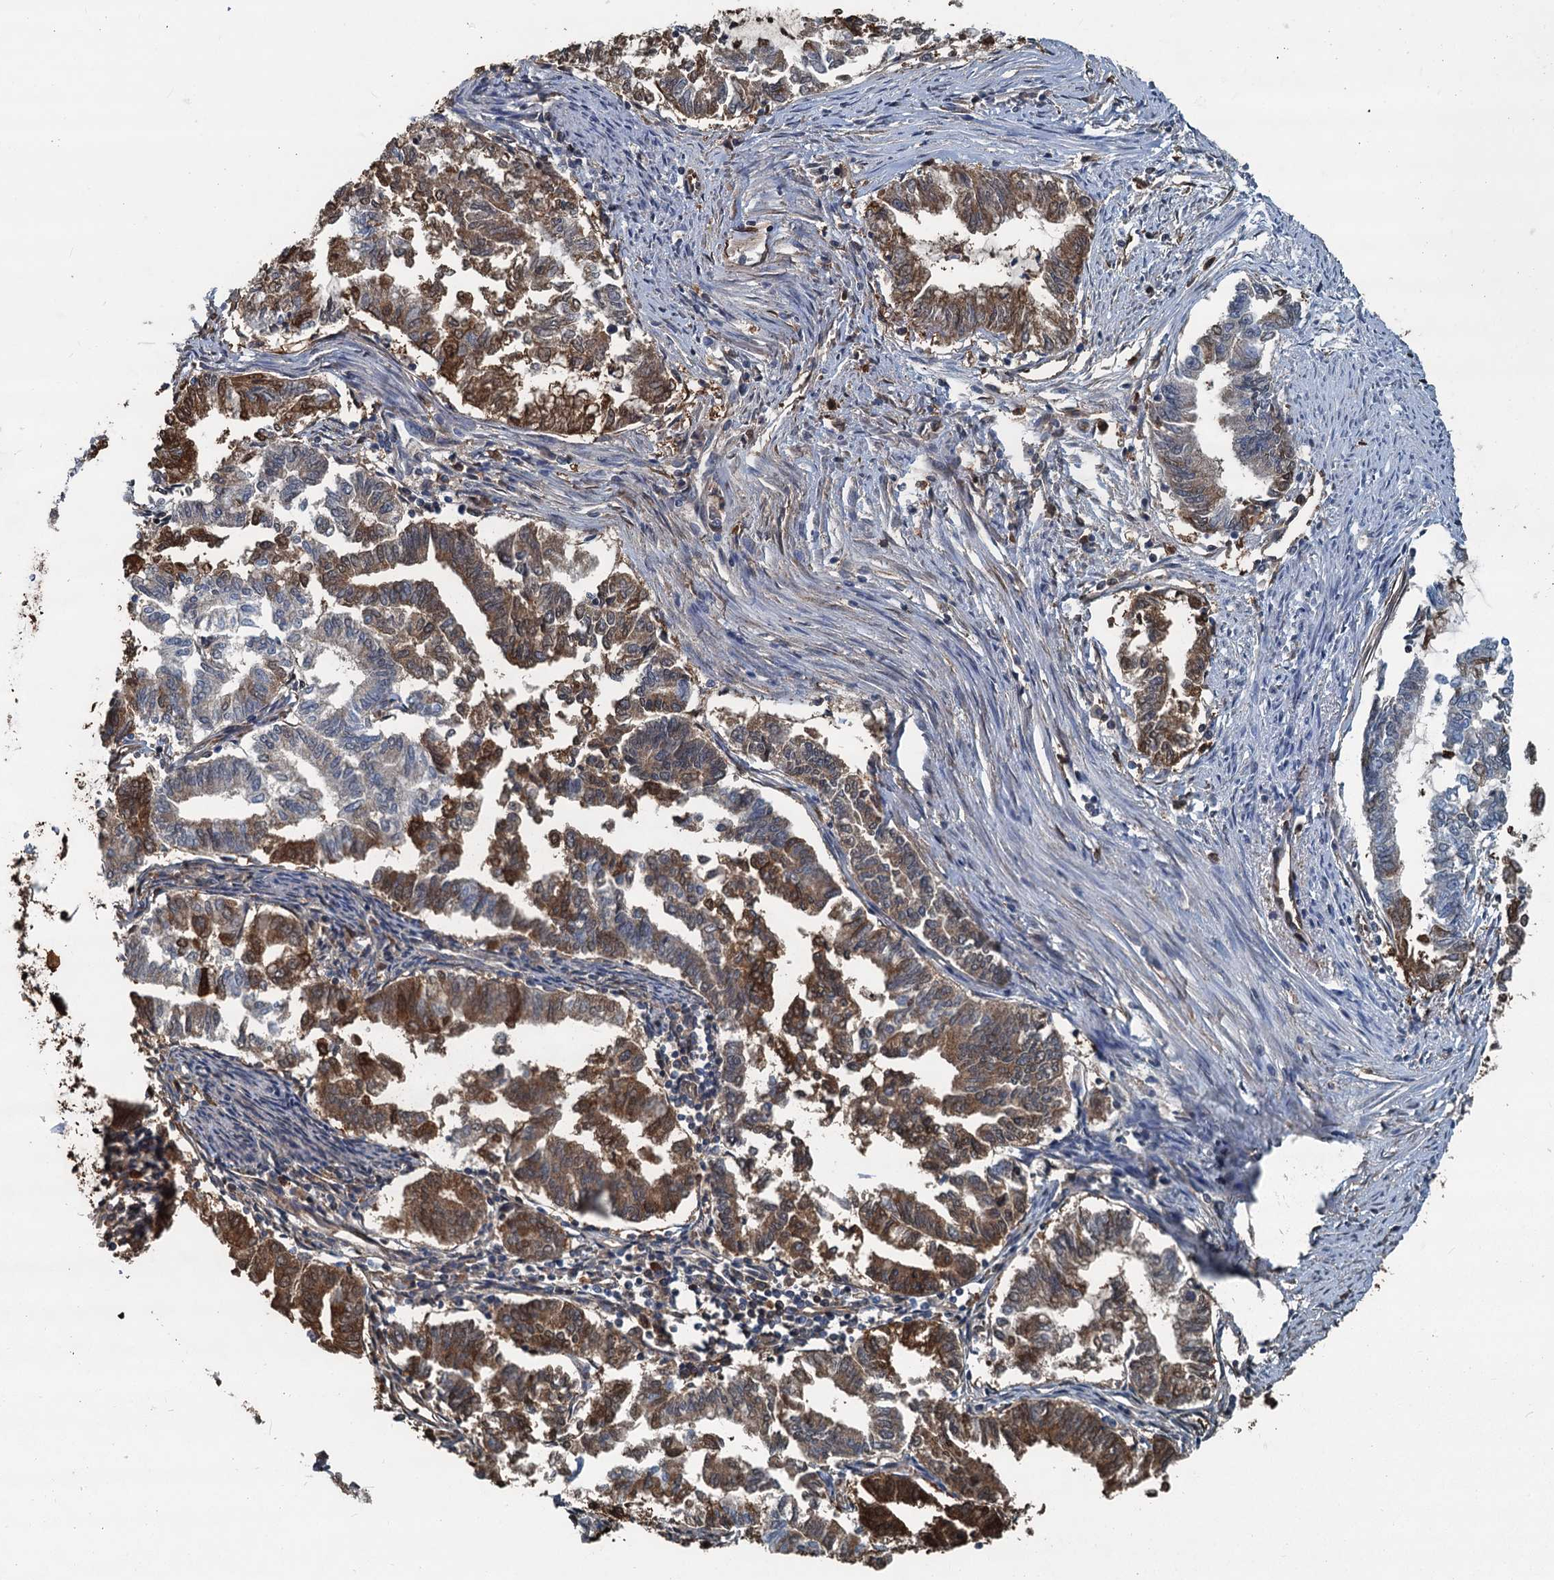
{"staining": {"intensity": "moderate", "quantity": "25%-75%", "location": "cytoplasmic/membranous,nuclear"}, "tissue": "endometrial cancer", "cell_type": "Tumor cells", "image_type": "cancer", "snomed": [{"axis": "morphology", "description": "Adenocarcinoma, NOS"}, {"axis": "topography", "description": "Endometrium"}], "caption": "This is an image of IHC staining of adenocarcinoma (endometrial), which shows moderate staining in the cytoplasmic/membranous and nuclear of tumor cells.", "gene": "S100A6", "patient": {"sex": "female", "age": 79}}